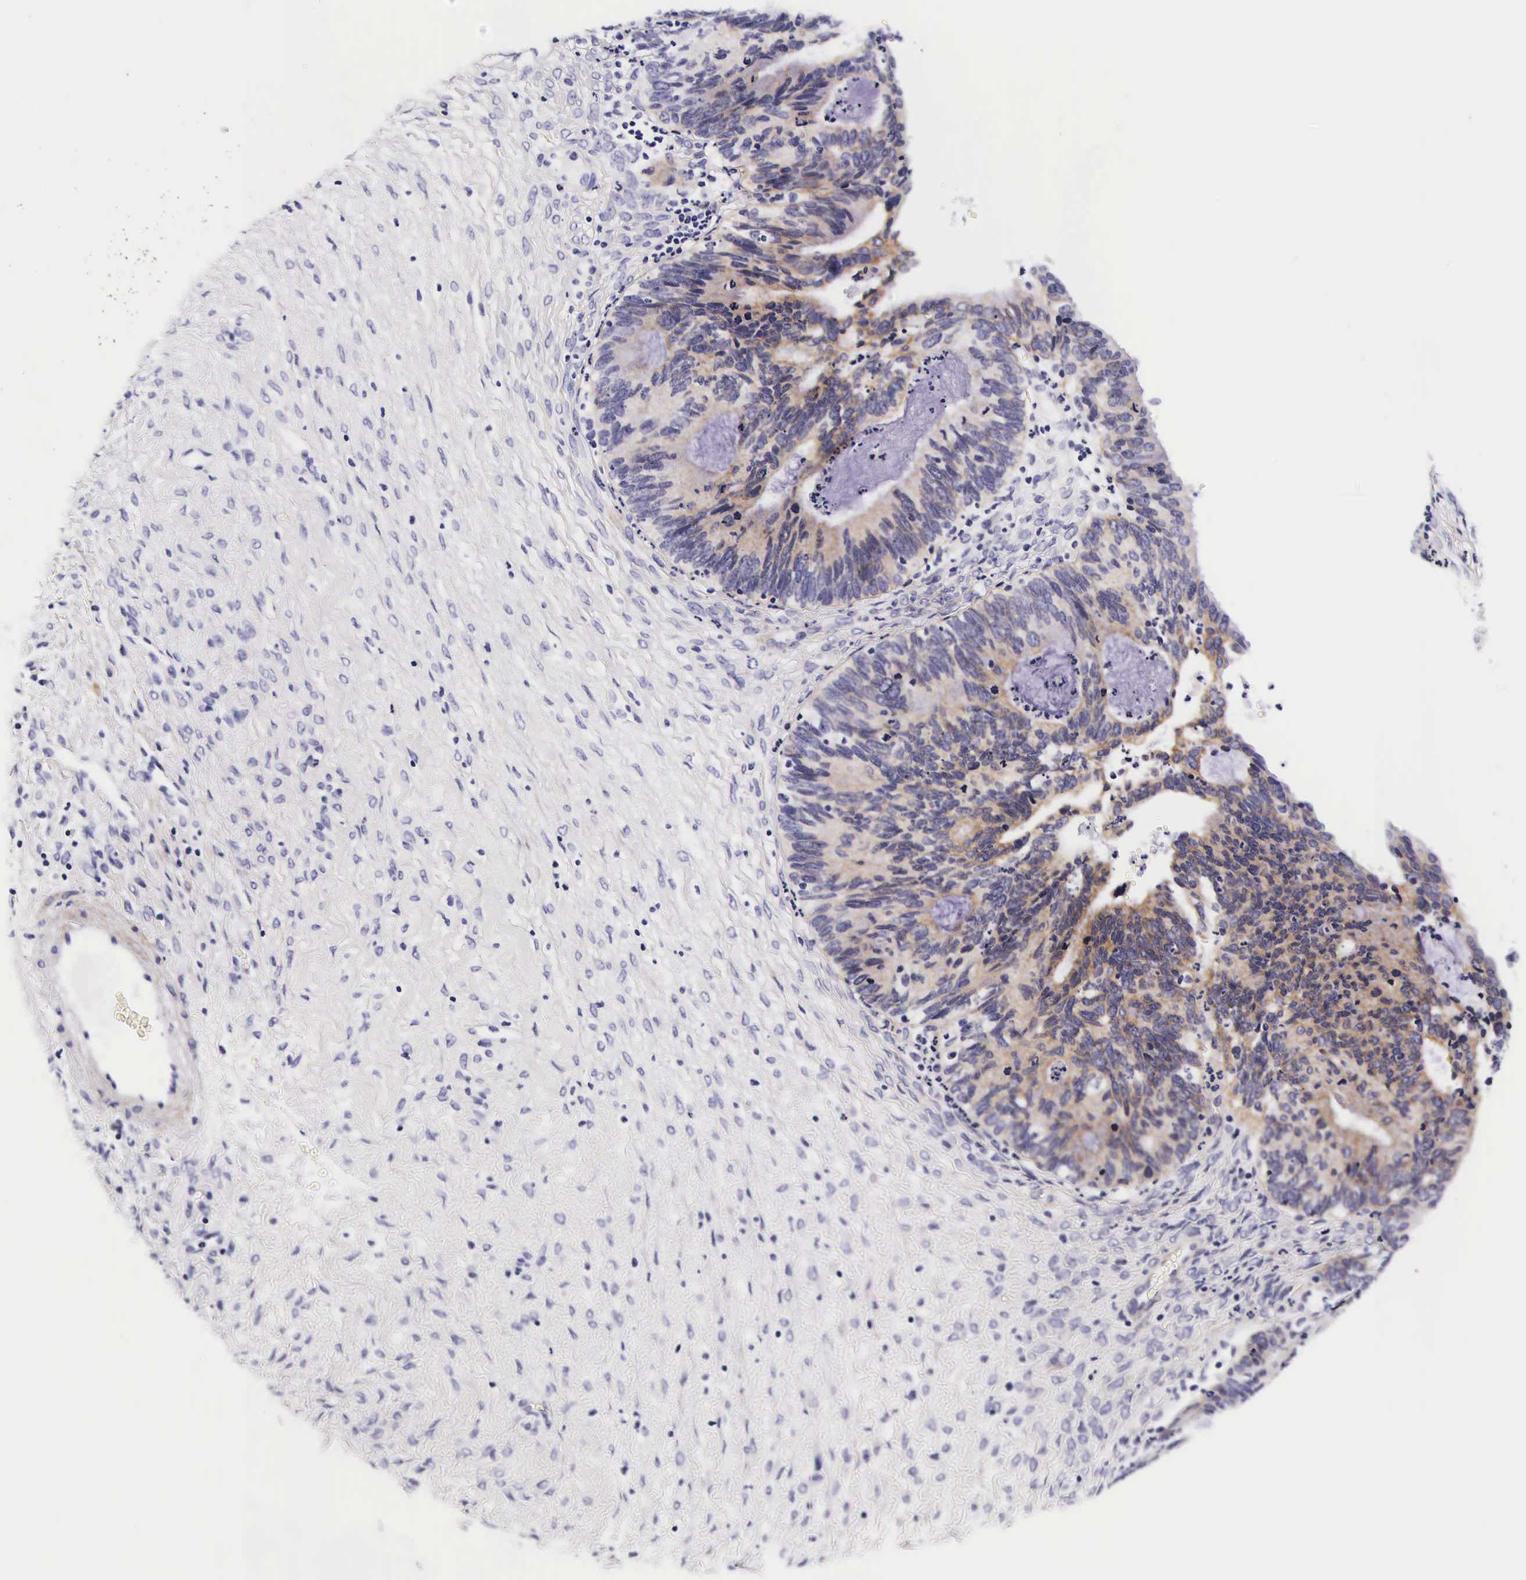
{"staining": {"intensity": "weak", "quantity": "<25%", "location": "cytoplasmic/membranous"}, "tissue": "ovarian cancer", "cell_type": "Tumor cells", "image_type": "cancer", "snomed": [{"axis": "morphology", "description": "Carcinoma, endometroid"}, {"axis": "topography", "description": "Ovary"}], "caption": "Tumor cells are negative for protein expression in human endometroid carcinoma (ovarian).", "gene": "UPRT", "patient": {"sex": "female", "age": 52}}